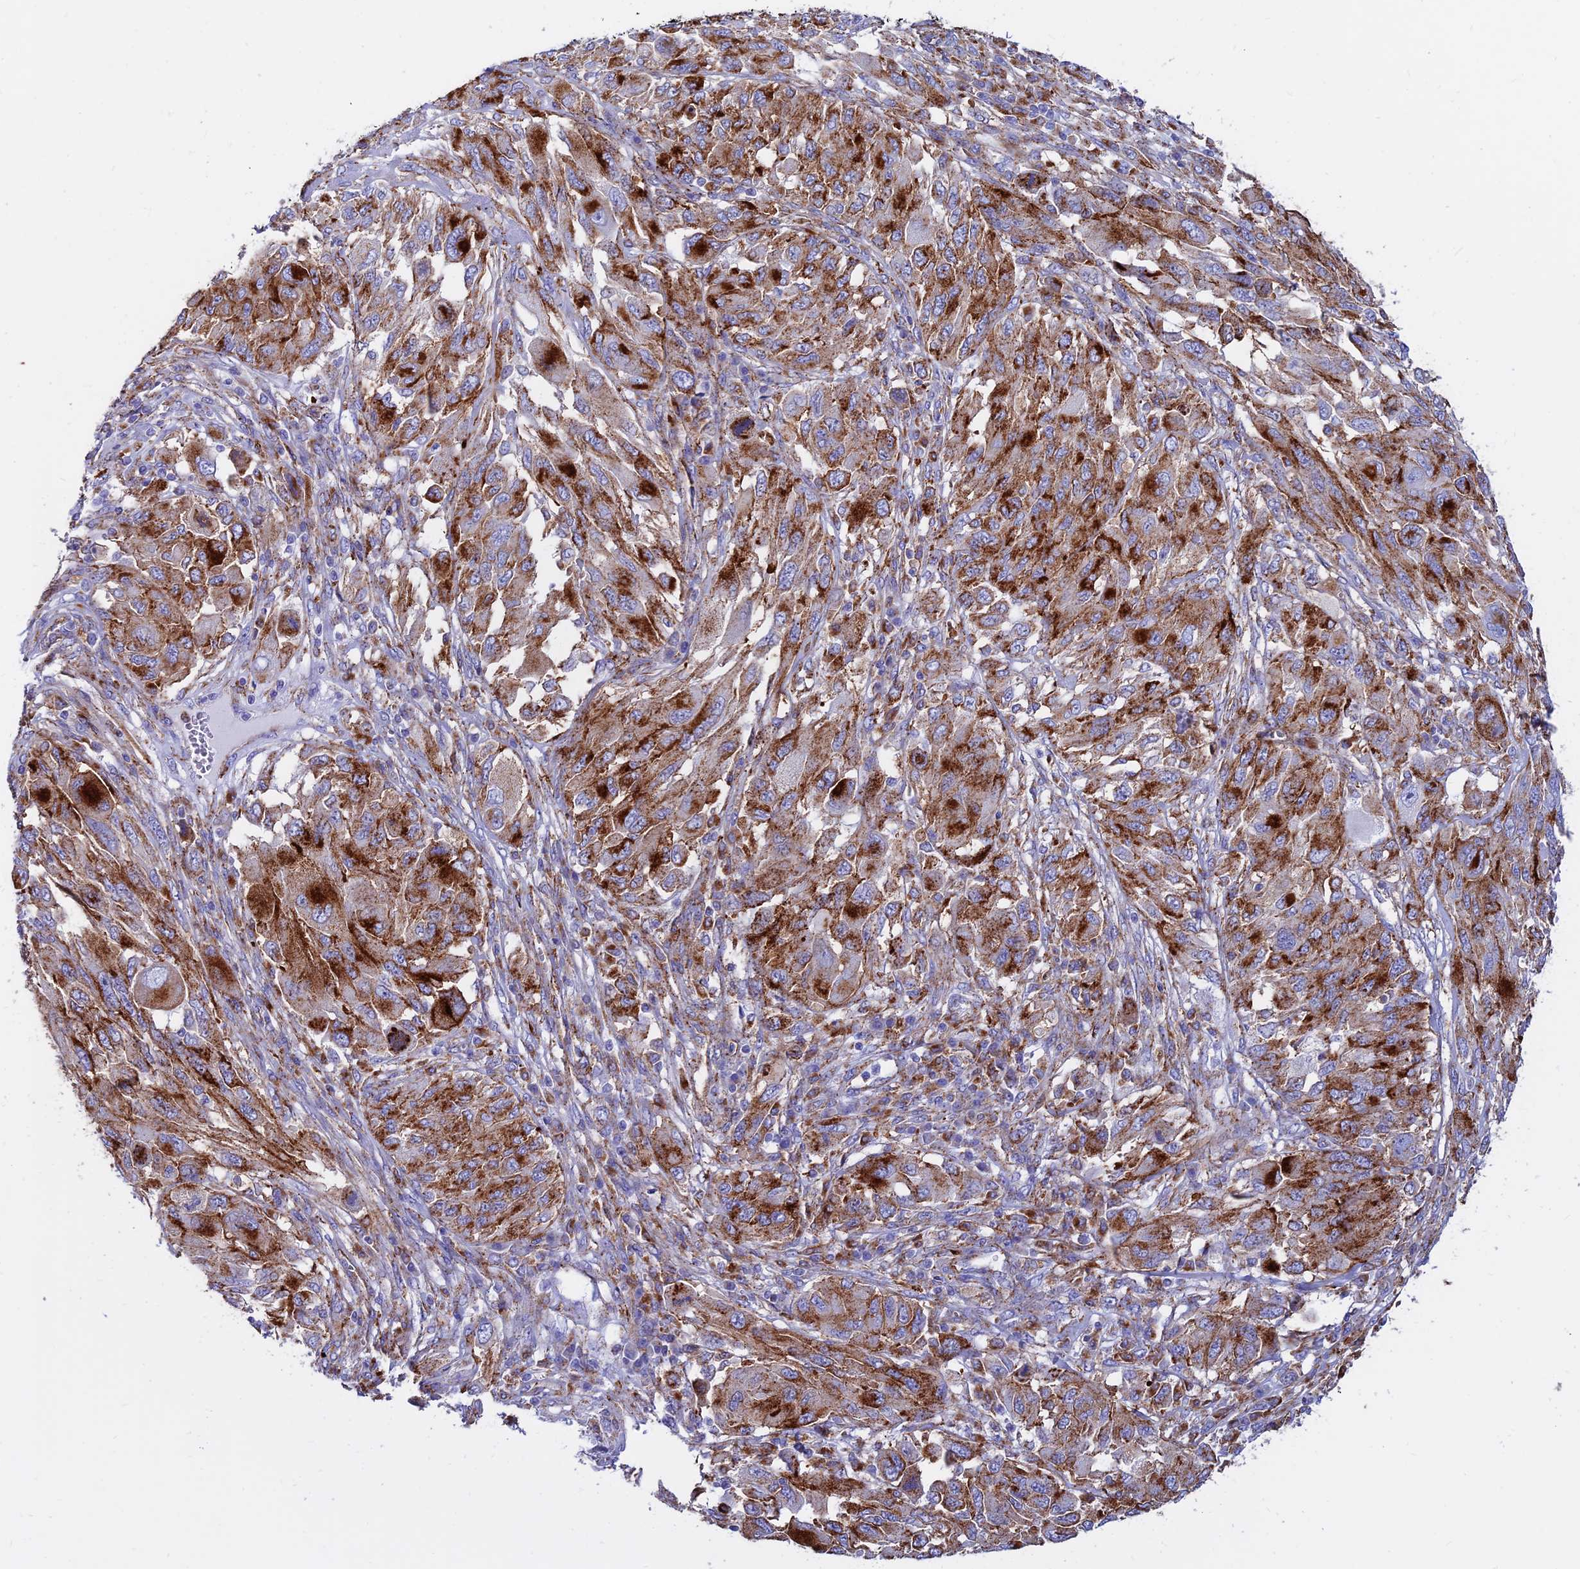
{"staining": {"intensity": "strong", "quantity": ">75%", "location": "cytoplasmic/membranous"}, "tissue": "melanoma", "cell_type": "Tumor cells", "image_type": "cancer", "snomed": [{"axis": "morphology", "description": "Malignant melanoma, NOS"}, {"axis": "topography", "description": "Skin"}], "caption": "Malignant melanoma stained with a protein marker reveals strong staining in tumor cells.", "gene": "SPNS1", "patient": {"sex": "female", "age": 91}}